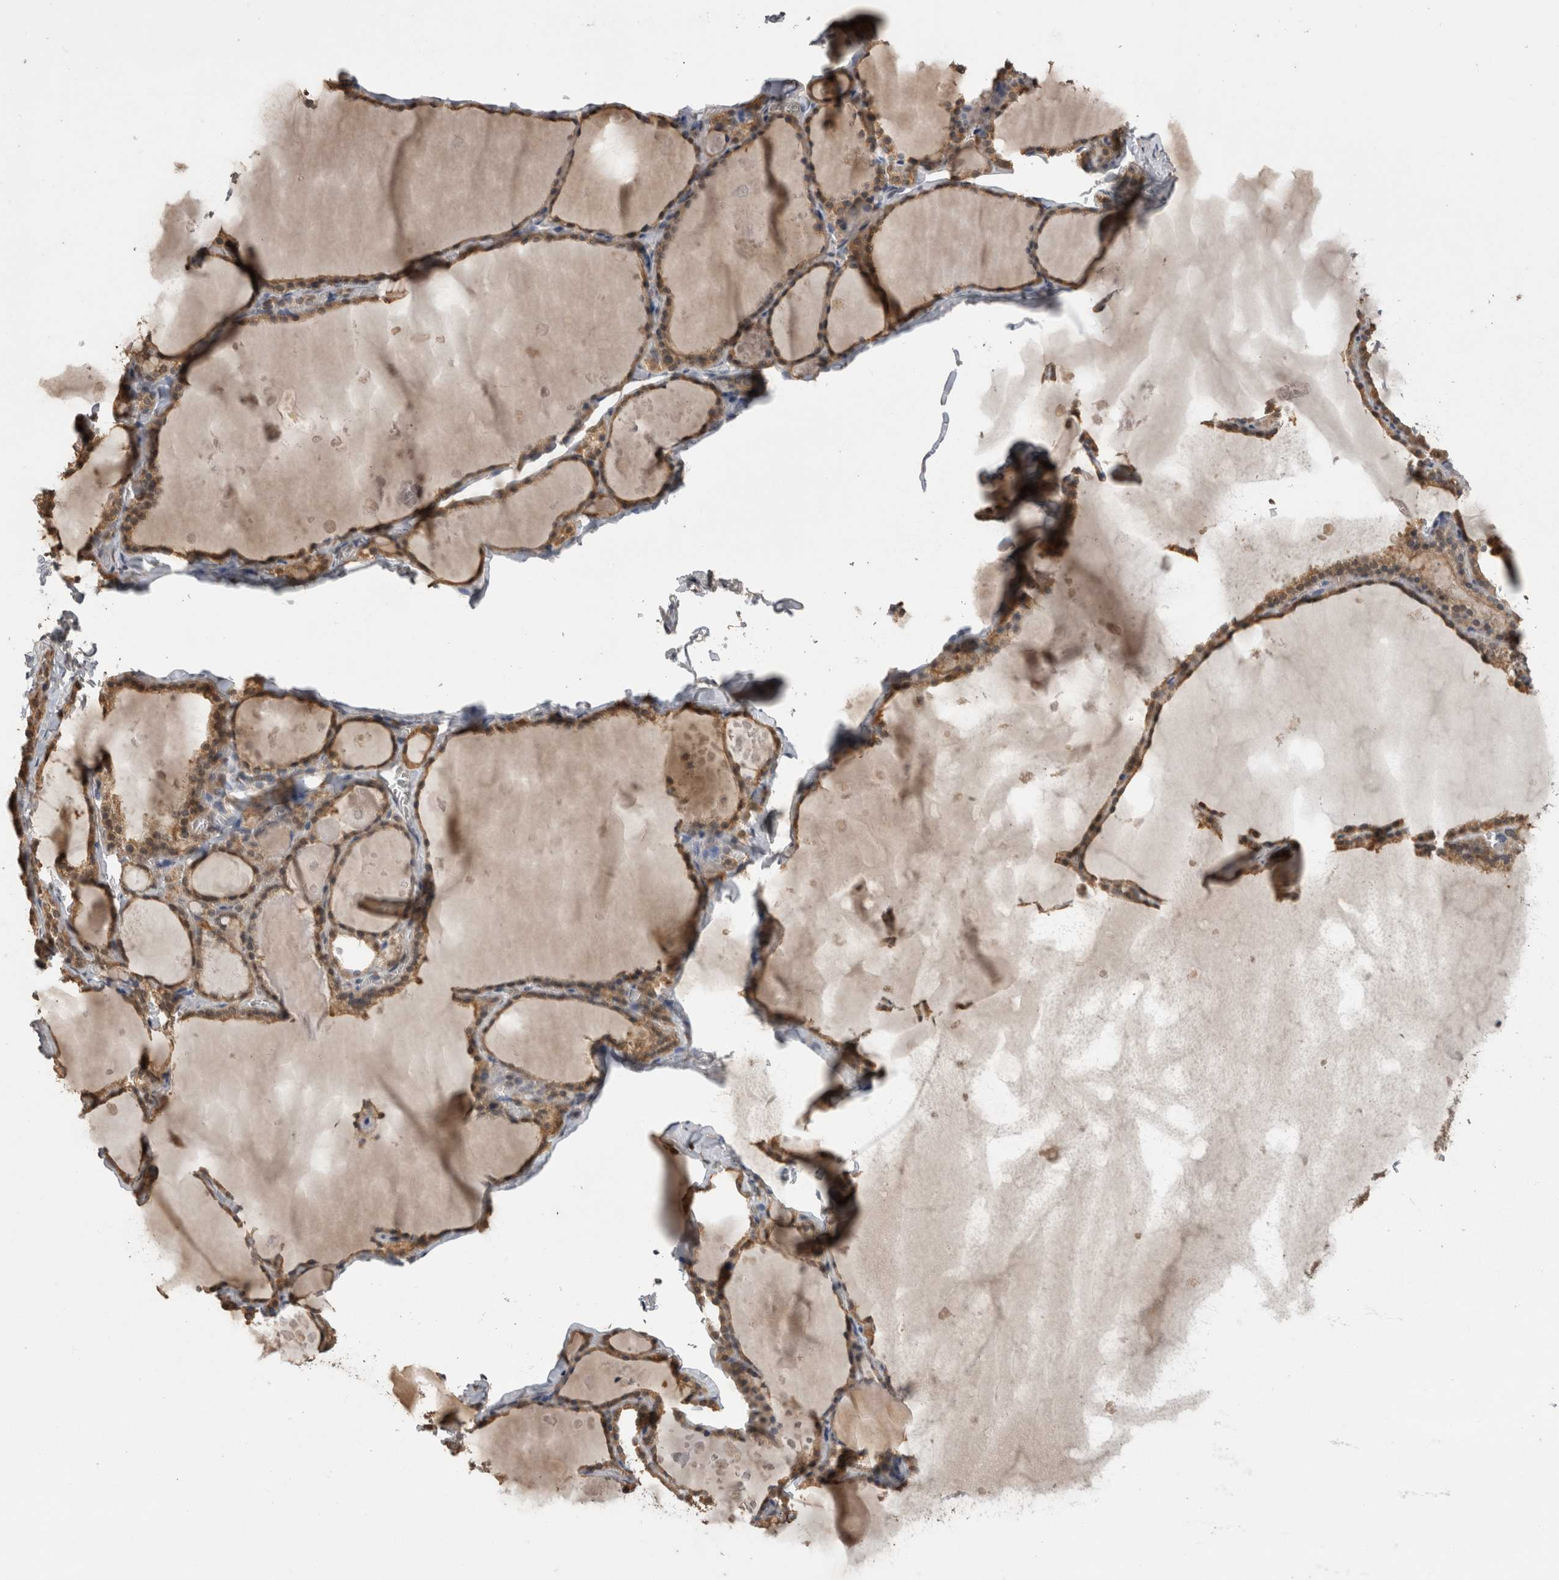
{"staining": {"intensity": "moderate", "quantity": ">75%", "location": "cytoplasmic/membranous"}, "tissue": "thyroid gland", "cell_type": "Glandular cells", "image_type": "normal", "snomed": [{"axis": "morphology", "description": "Normal tissue, NOS"}, {"axis": "topography", "description": "Thyroid gland"}], "caption": "Immunohistochemical staining of unremarkable thyroid gland demonstrates medium levels of moderate cytoplasmic/membranous positivity in about >75% of glandular cells.", "gene": "PREP", "patient": {"sex": "male", "age": 56}}